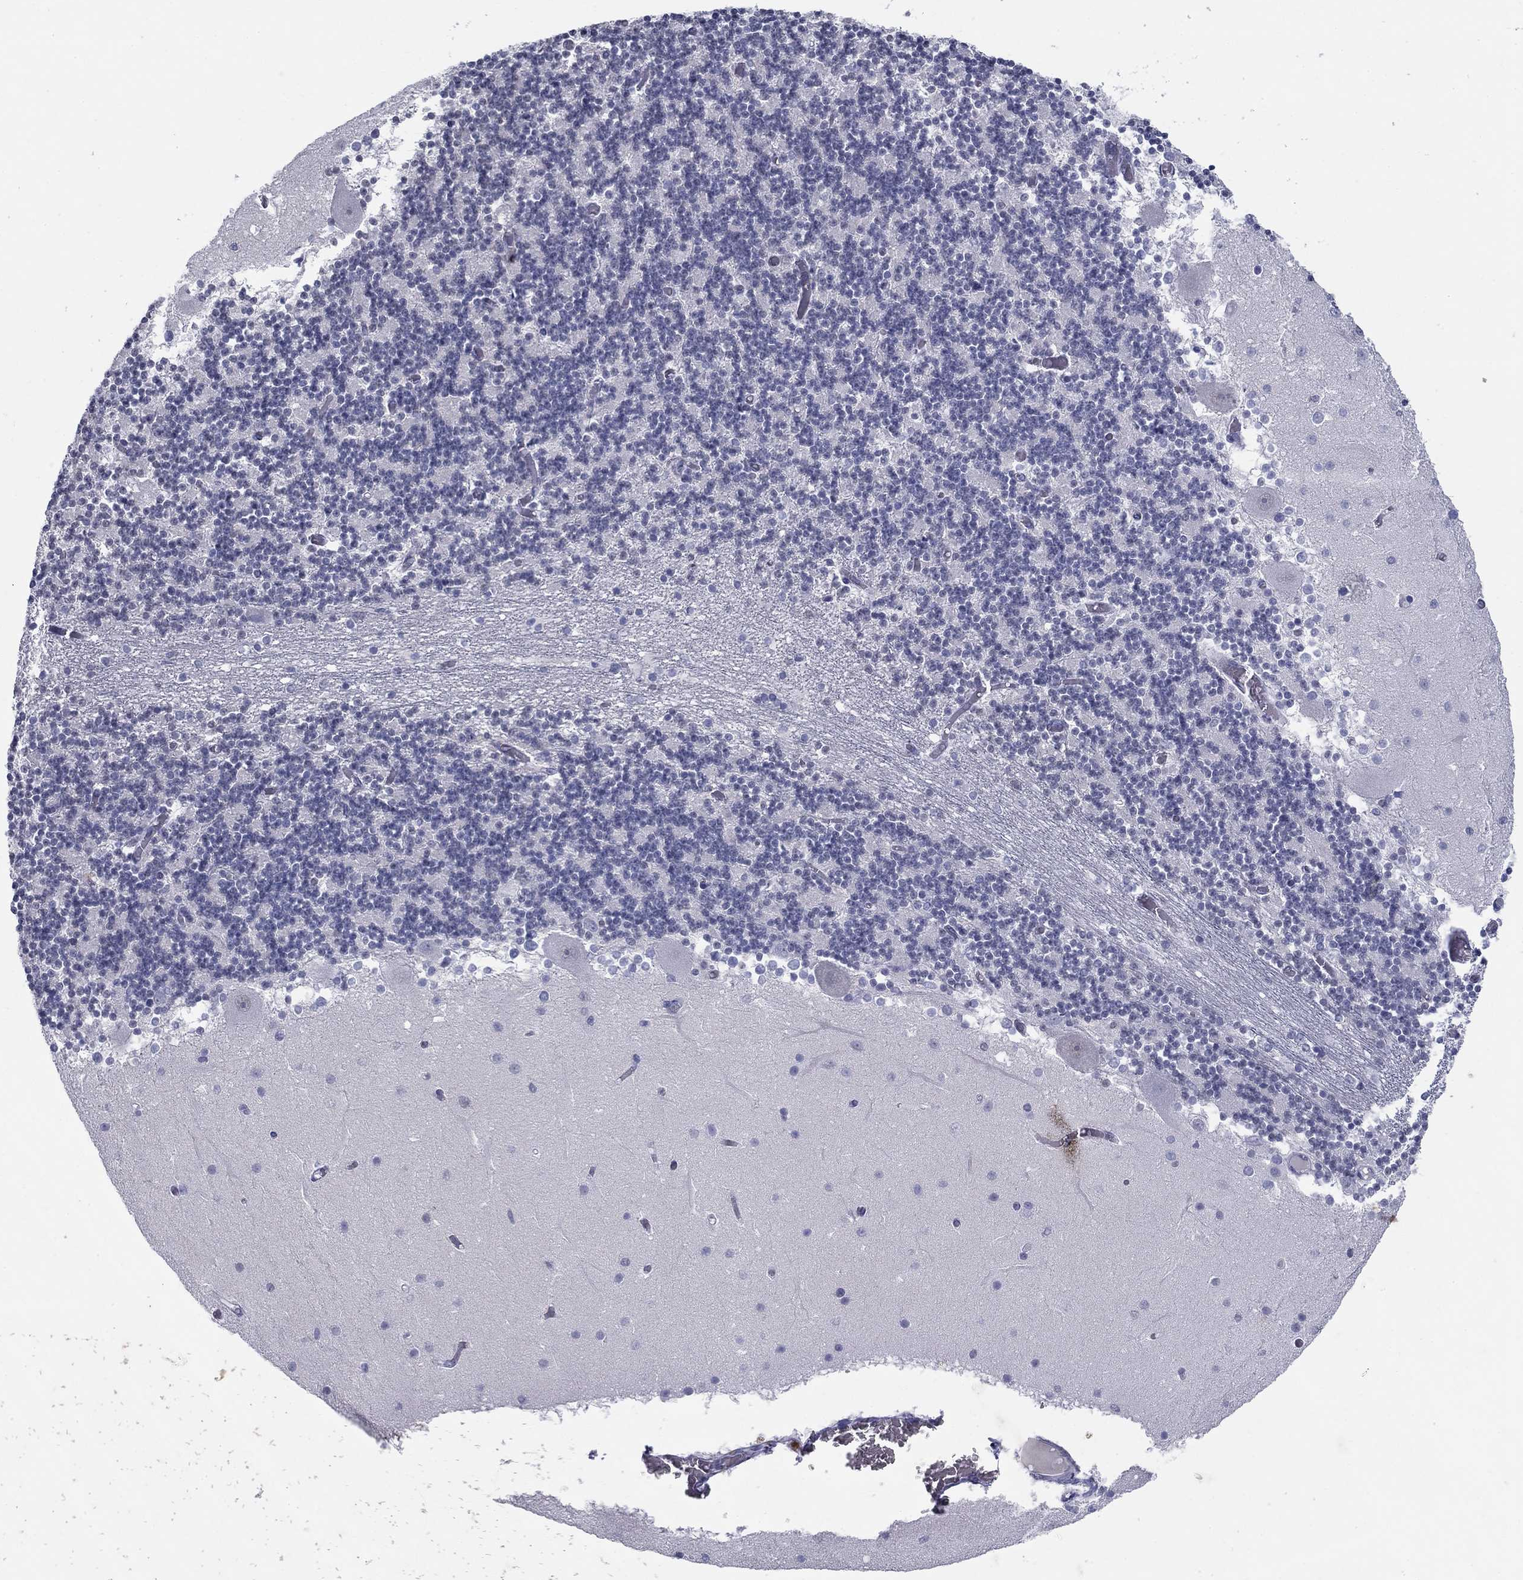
{"staining": {"intensity": "negative", "quantity": "none", "location": "none"}, "tissue": "cerebellum", "cell_type": "Cells in granular layer", "image_type": "normal", "snomed": [{"axis": "morphology", "description": "Normal tissue, NOS"}, {"axis": "topography", "description": "Cerebellum"}], "caption": "The micrograph demonstrates no staining of cells in granular layer in benign cerebellum.", "gene": "KRT75", "patient": {"sex": "female", "age": 28}}